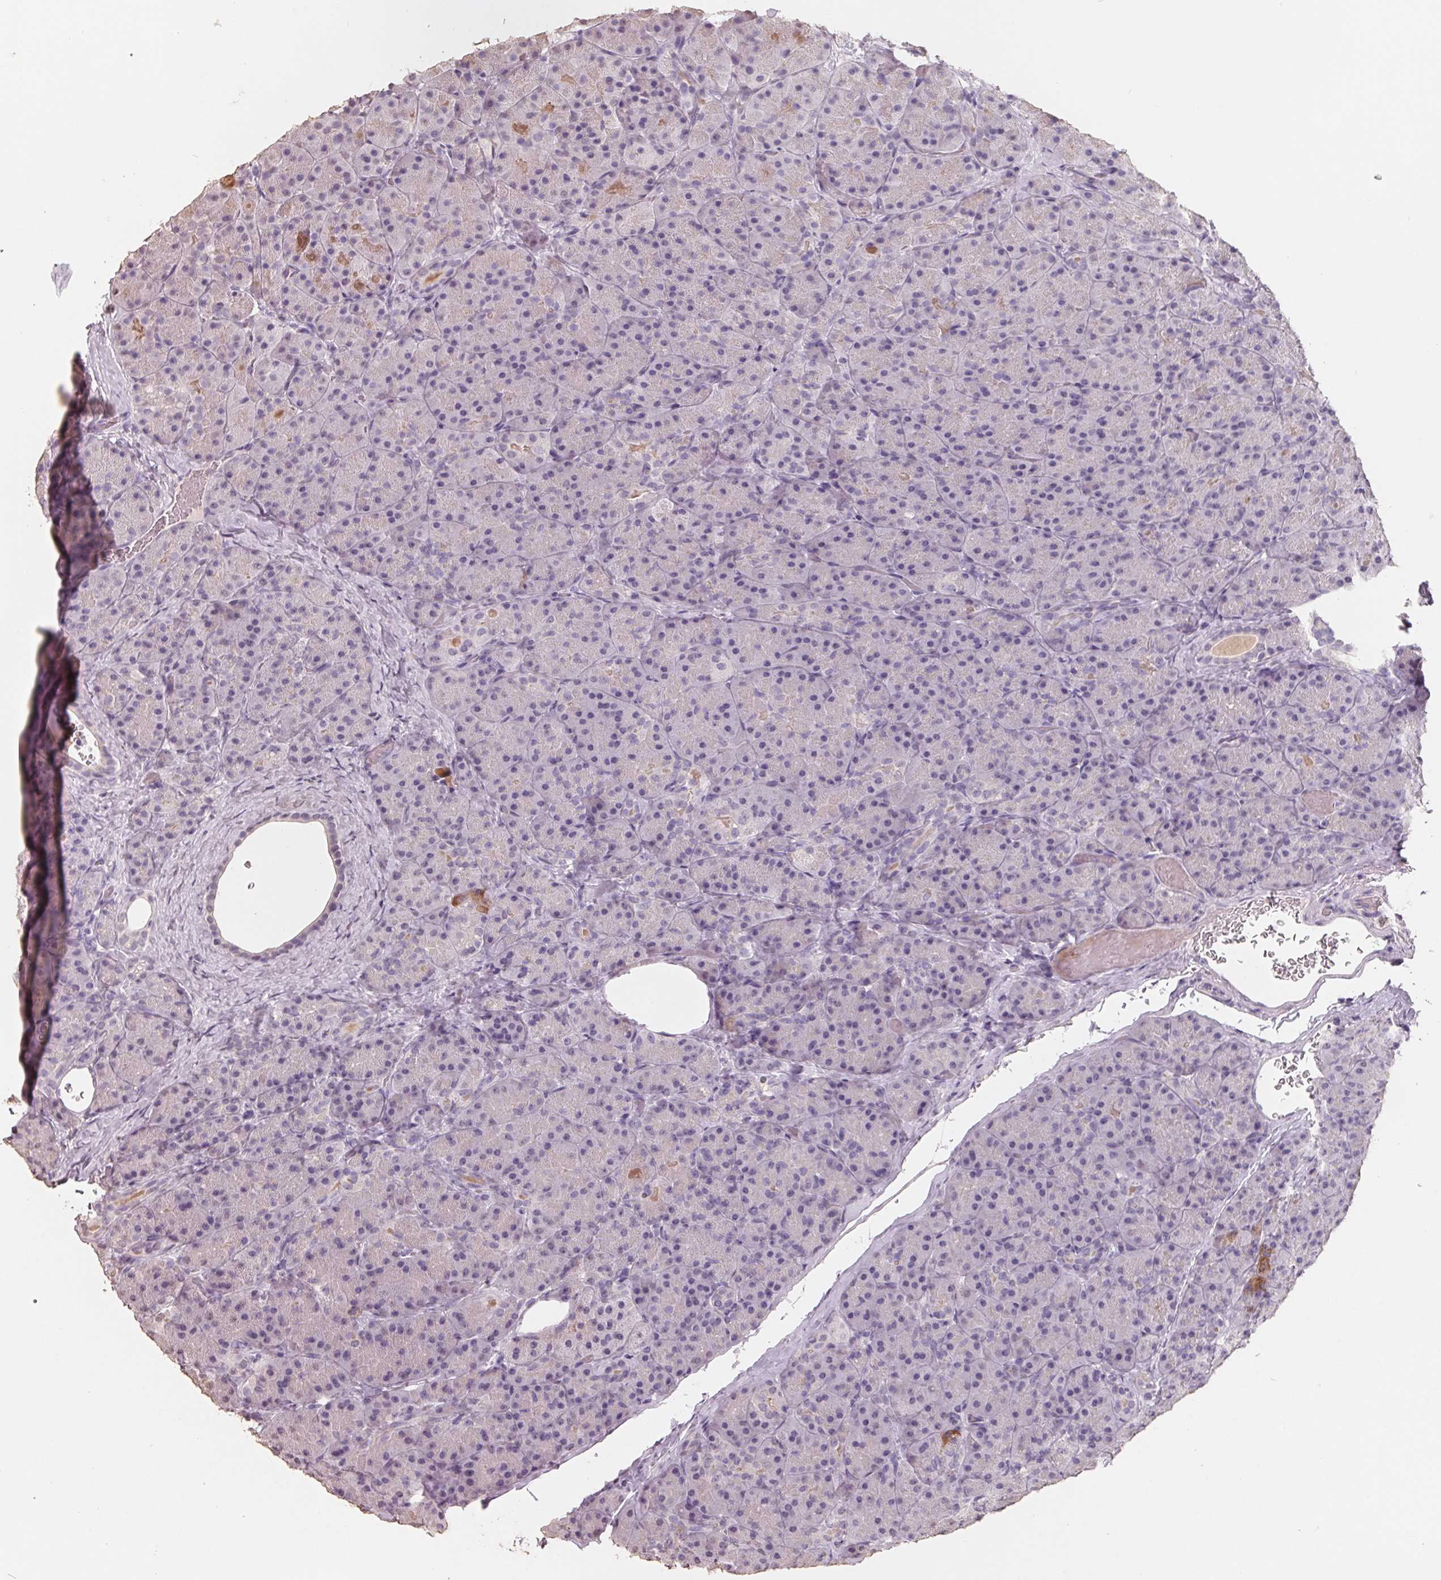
{"staining": {"intensity": "moderate", "quantity": "<25%", "location": "cytoplasmic/membranous"}, "tissue": "pancreas", "cell_type": "Exocrine glandular cells", "image_type": "normal", "snomed": [{"axis": "morphology", "description": "Normal tissue, NOS"}, {"axis": "topography", "description": "Pancreas"}], "caption": "Exocrine glandular cells display low levels of moderate cytoplasmic/membranous positivity in about <25% of cells in benign pancreas.", "gene": "FTCD", "patient": {"sex": "male", "age": 57}}